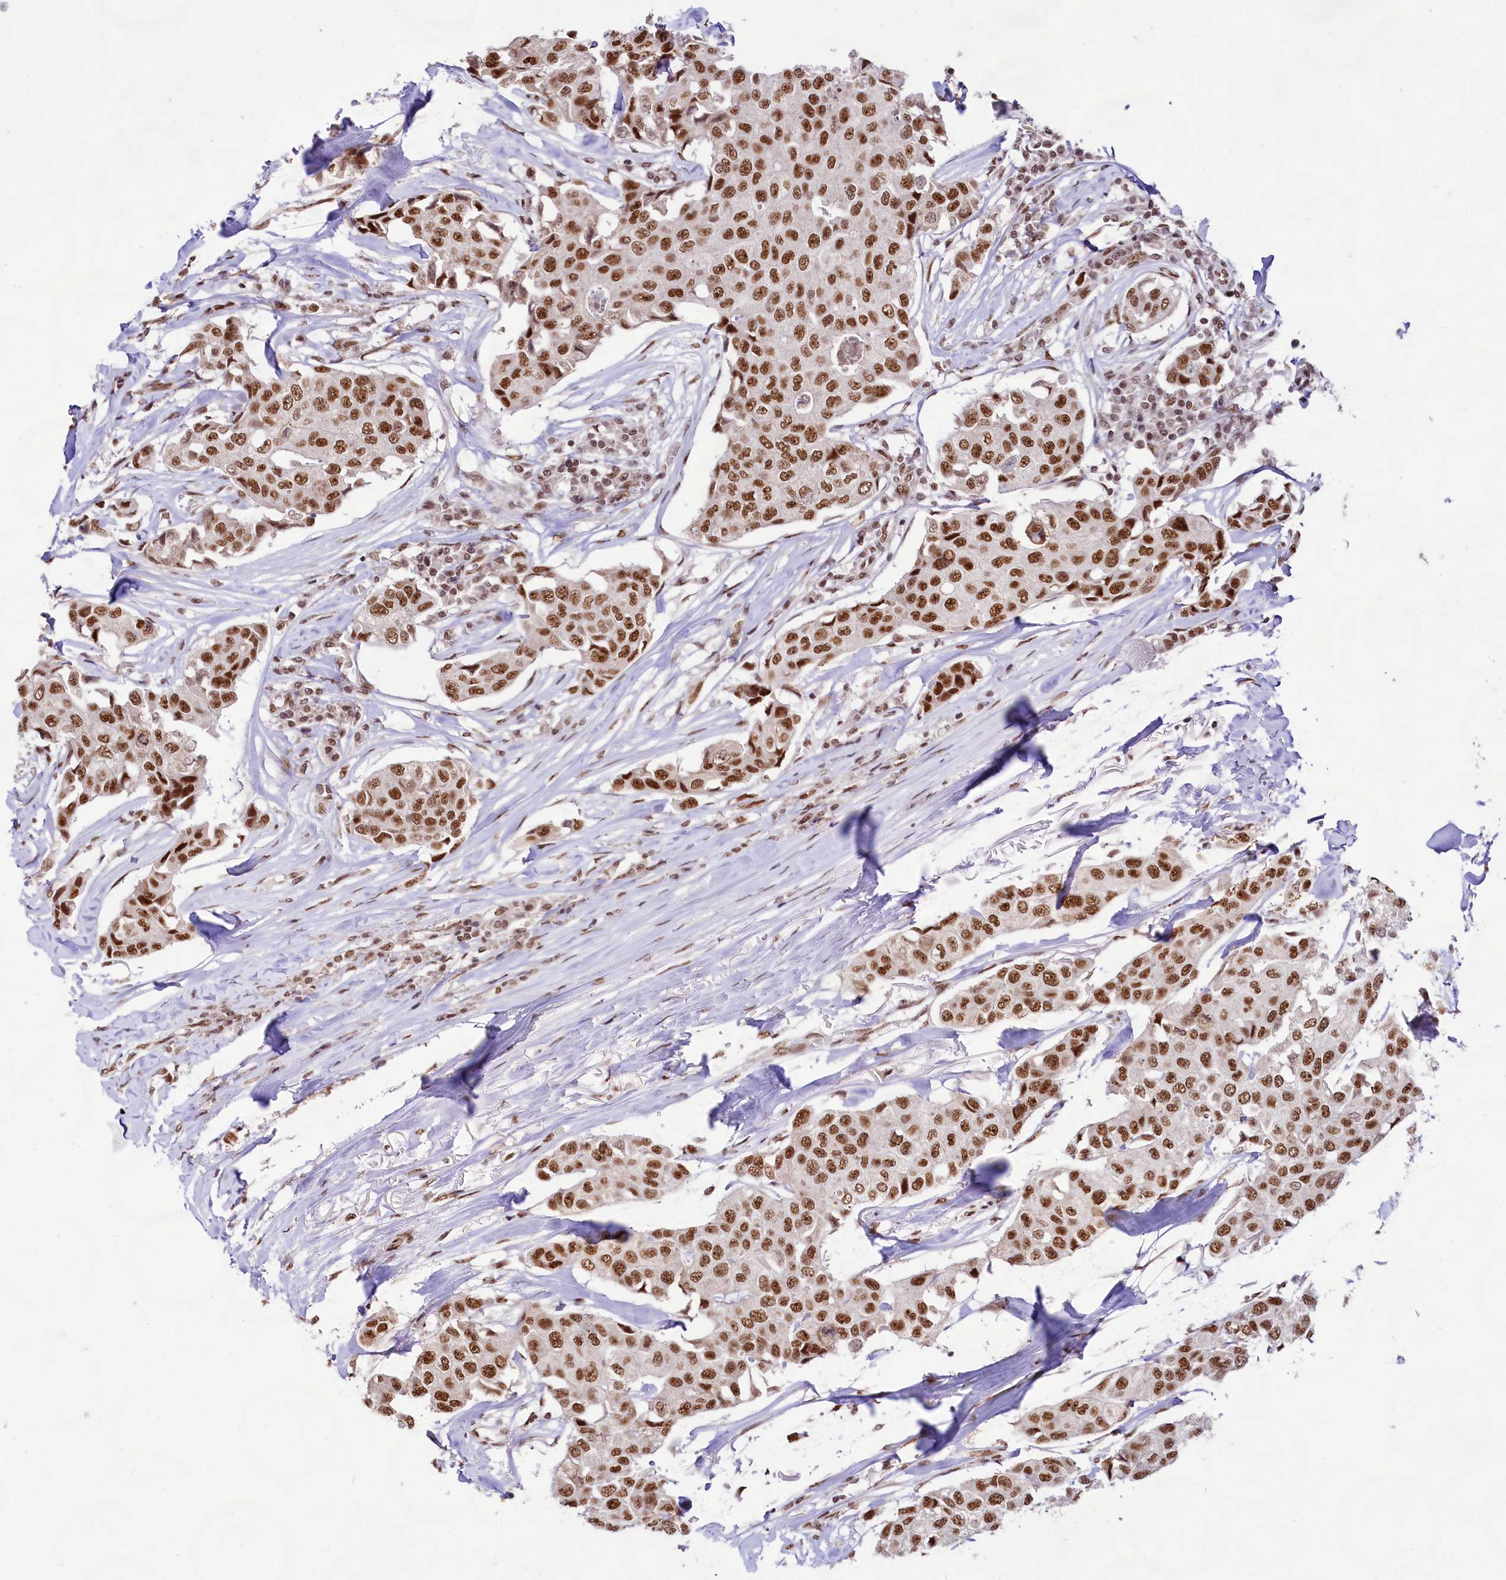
{"staining": {"intensity": "moderate", "quantity": ">75%", "location": "nuclear"}, "tissue": "breast cancer", "cell_type": "Tumor cells", "image_type": "cancer", "snomed": [{"axis": "morphology", "description": "Duct carcinoma"}, {"axis": "topography", "description": "Breast"}], "caption": "Immunohistochemical staining of human breast cancer (invasive ductal carcinoma) reveals medium levels of moderate nuclear staining in approximately >75% of tumor cells.", "gene": "HIRA", "patient": {"sex": "female", "age": 80}}